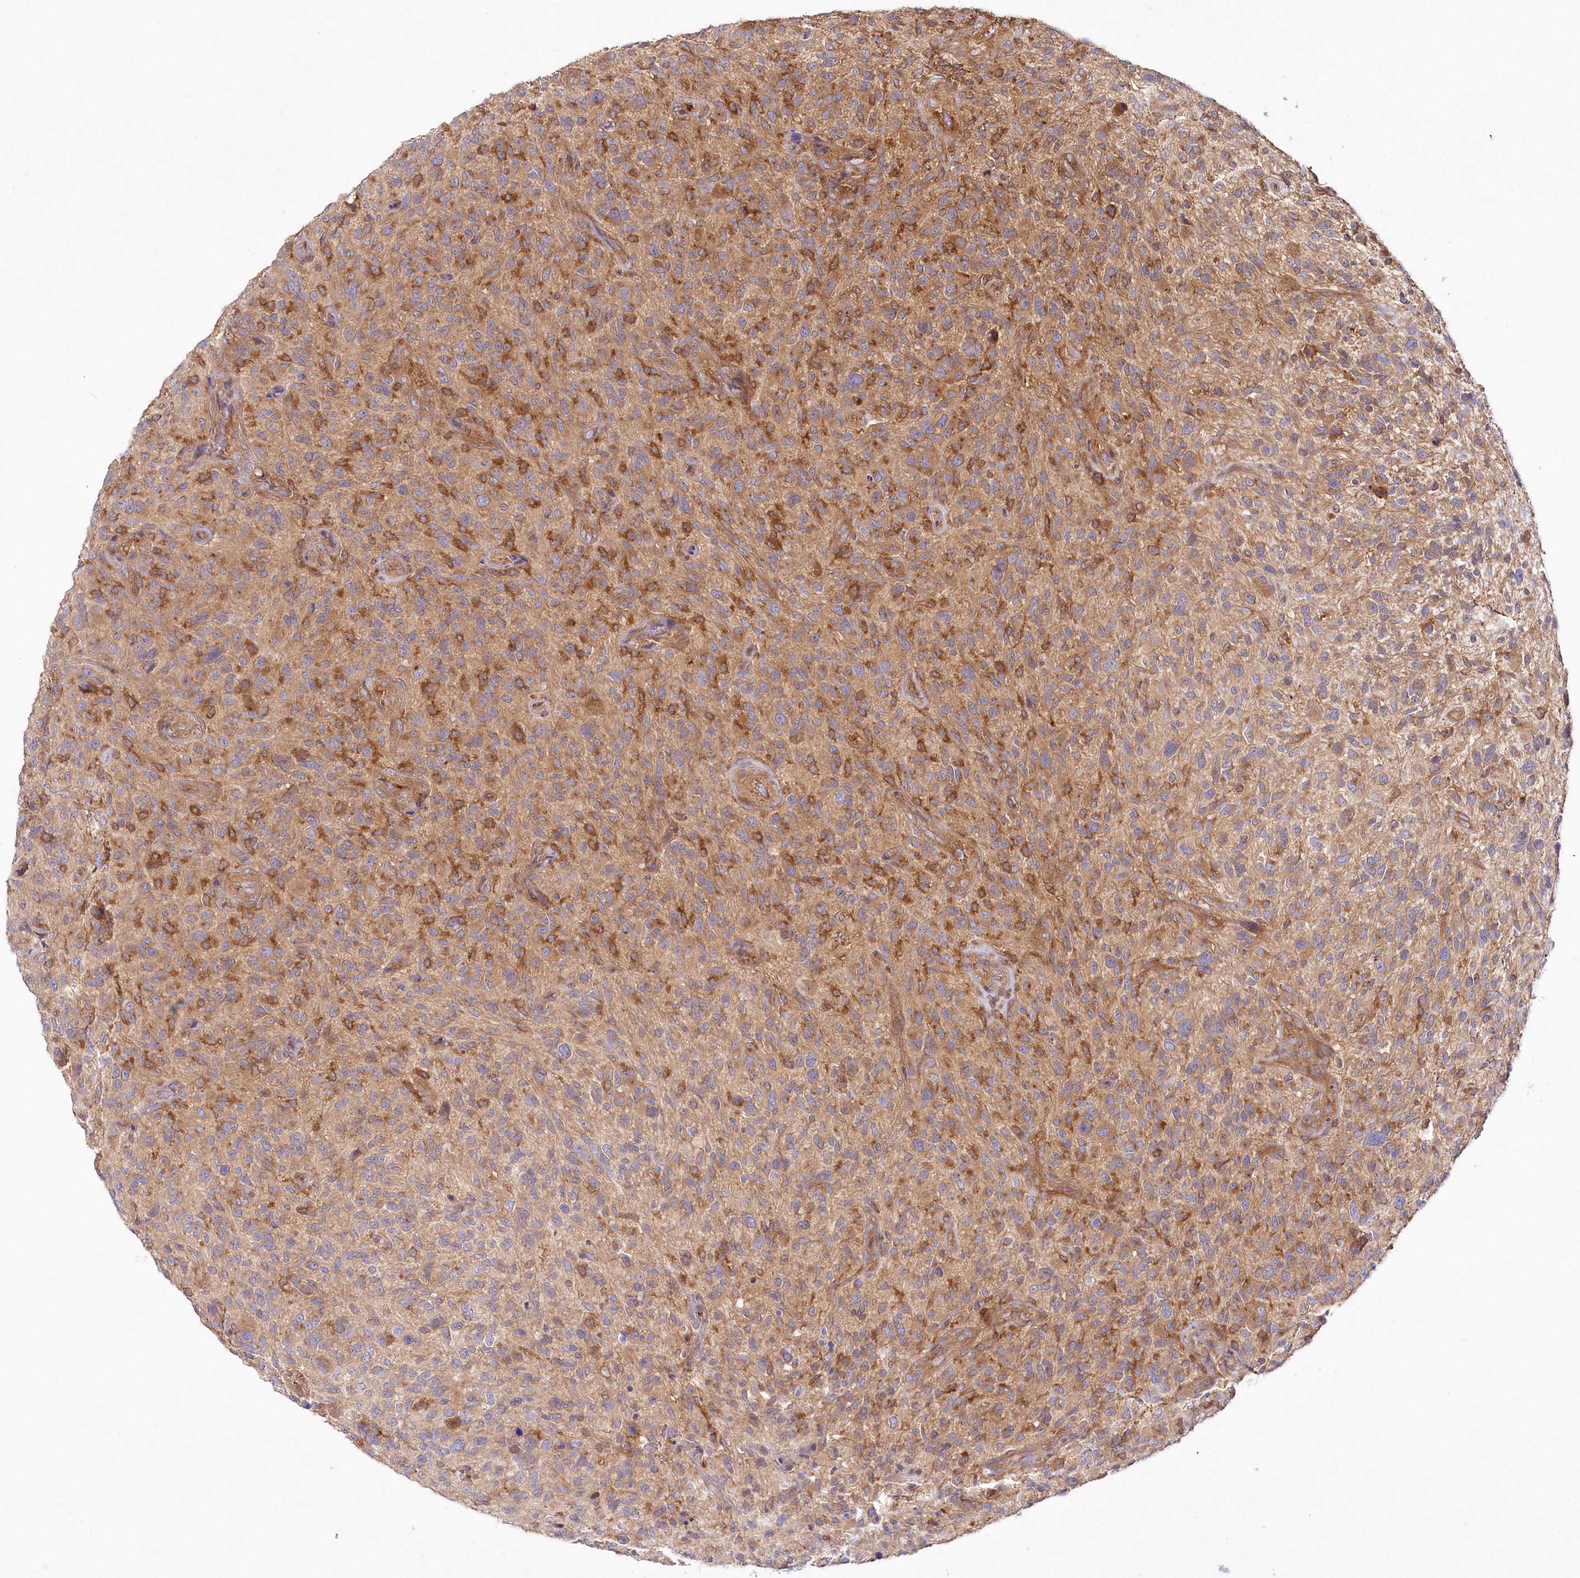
{"staining": {"intensity": "weak", "quantity": "25%-75%", "location": "cytoplasmic/membranous"}, "tissue": "glioma", "cell_type": "Tumor cells", "image_type": "cancer", "snomed": [{"axis": "morphology", "description": "Glioma, malignant, High grade"}, {"axis": "topography", "description": "Brain"}], "caption": "Immunohistochemical staining of malignant high-grade glioma exhibits low levels of weak cytoplasmic/membranous expression in approximately 25%-75% of tumor cells.", "gene": "ABRAXAS2", "patient": {"sex": "male", "age": 47}}